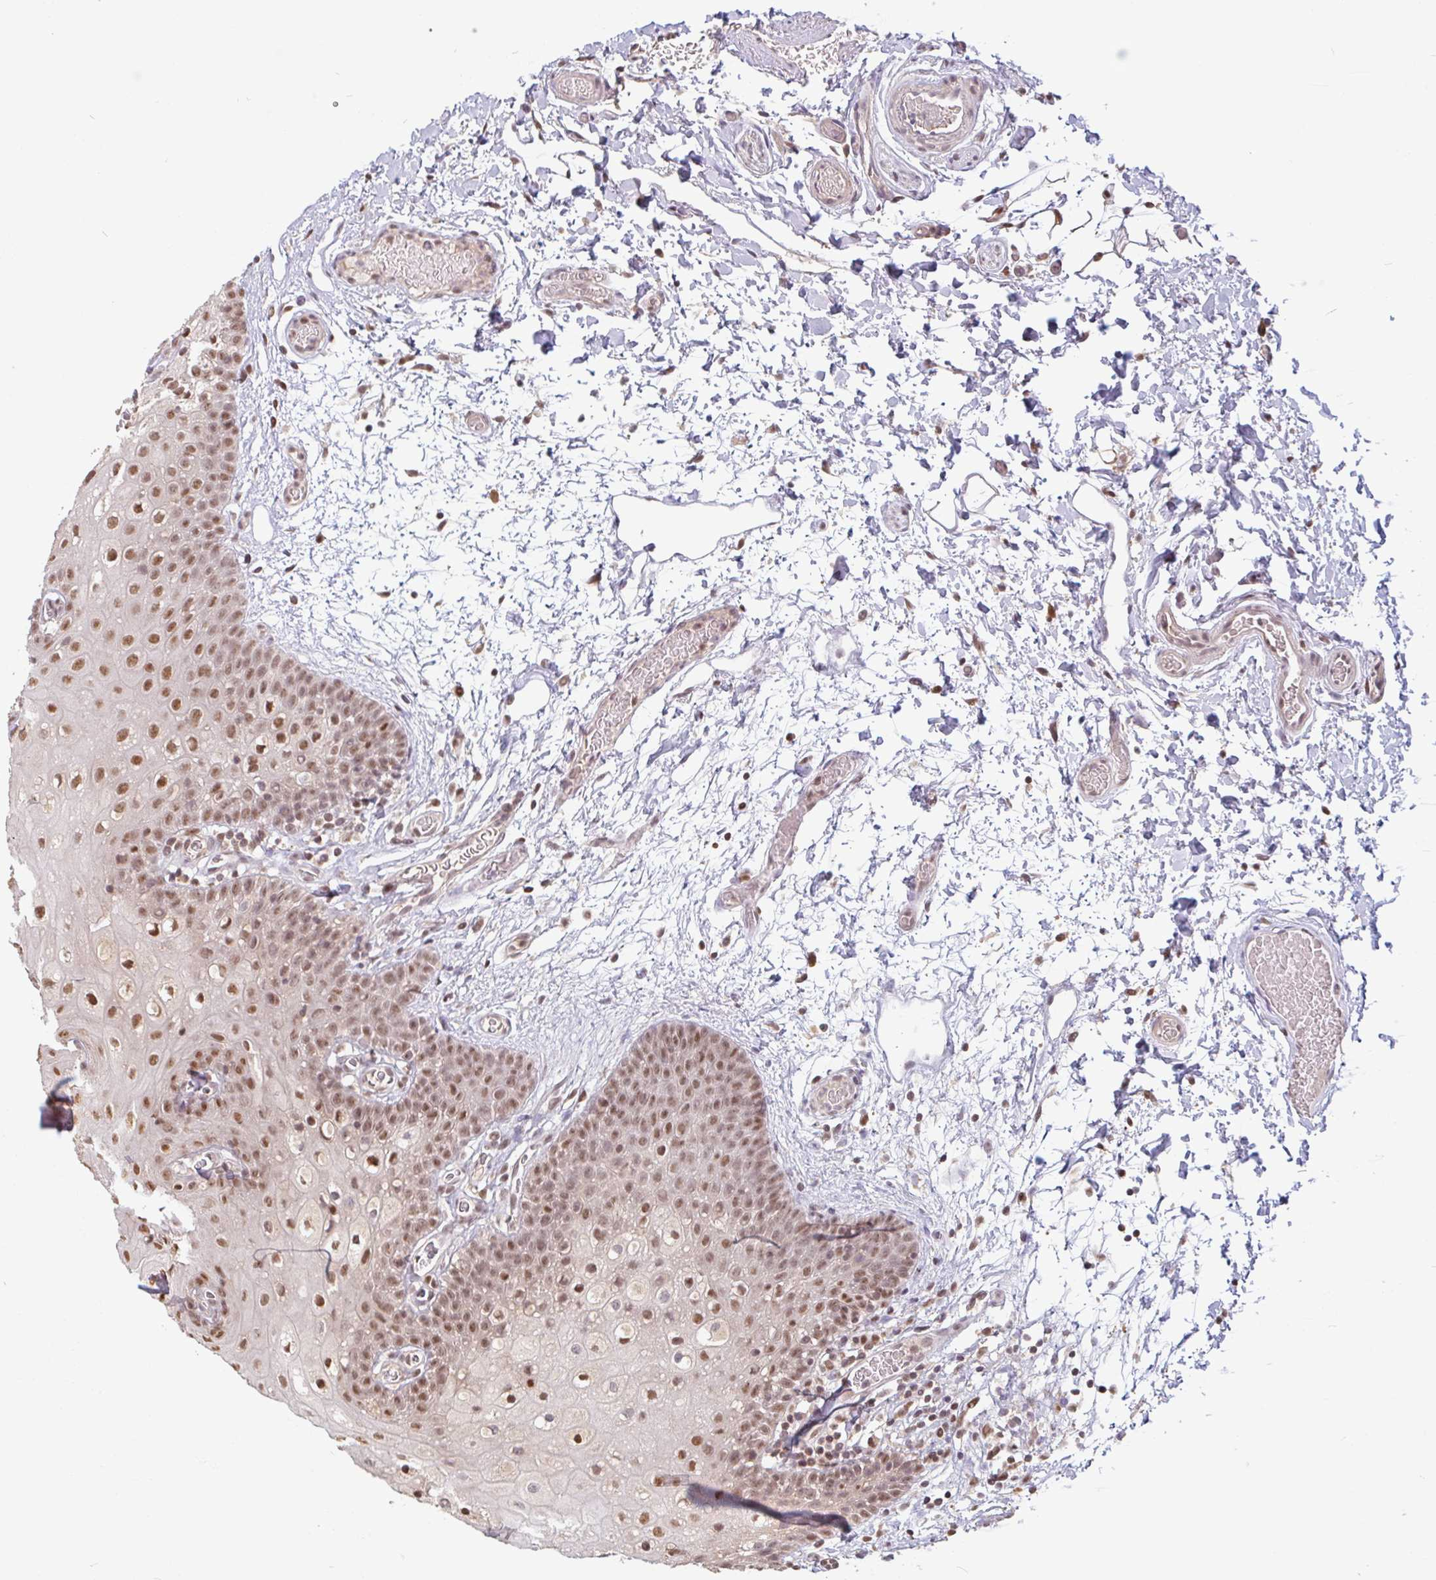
{"staining": {"intensity": "moderate", "quantity": ">75%", "location": "nuclear"}, "tissue": "oral mucosa", "cell_type": "Squamous epithelial cells", "image_type": "normal", "snomed": [{"axis": "morphology", "description": "Normal tissue, NOS"}, {"axis": "morphology", "description": "Squamous cell carcinoma, NOS"}, {"axis": "topography", "description": "Oral tissue"}, {"axis": "topography", "description": "Tounge, NOS"}, {"axis": "topography", "description": "Head-Neck"}], "caption": "Oral mucosa stained for a protein displays moderate nuclear positivity in squamous epithelial cells. Immunohistochemistry stains the protein in brown and the nuclei are stained blue.", "gene": "DR1", "patient": {"sex": "male", "age": 76}}